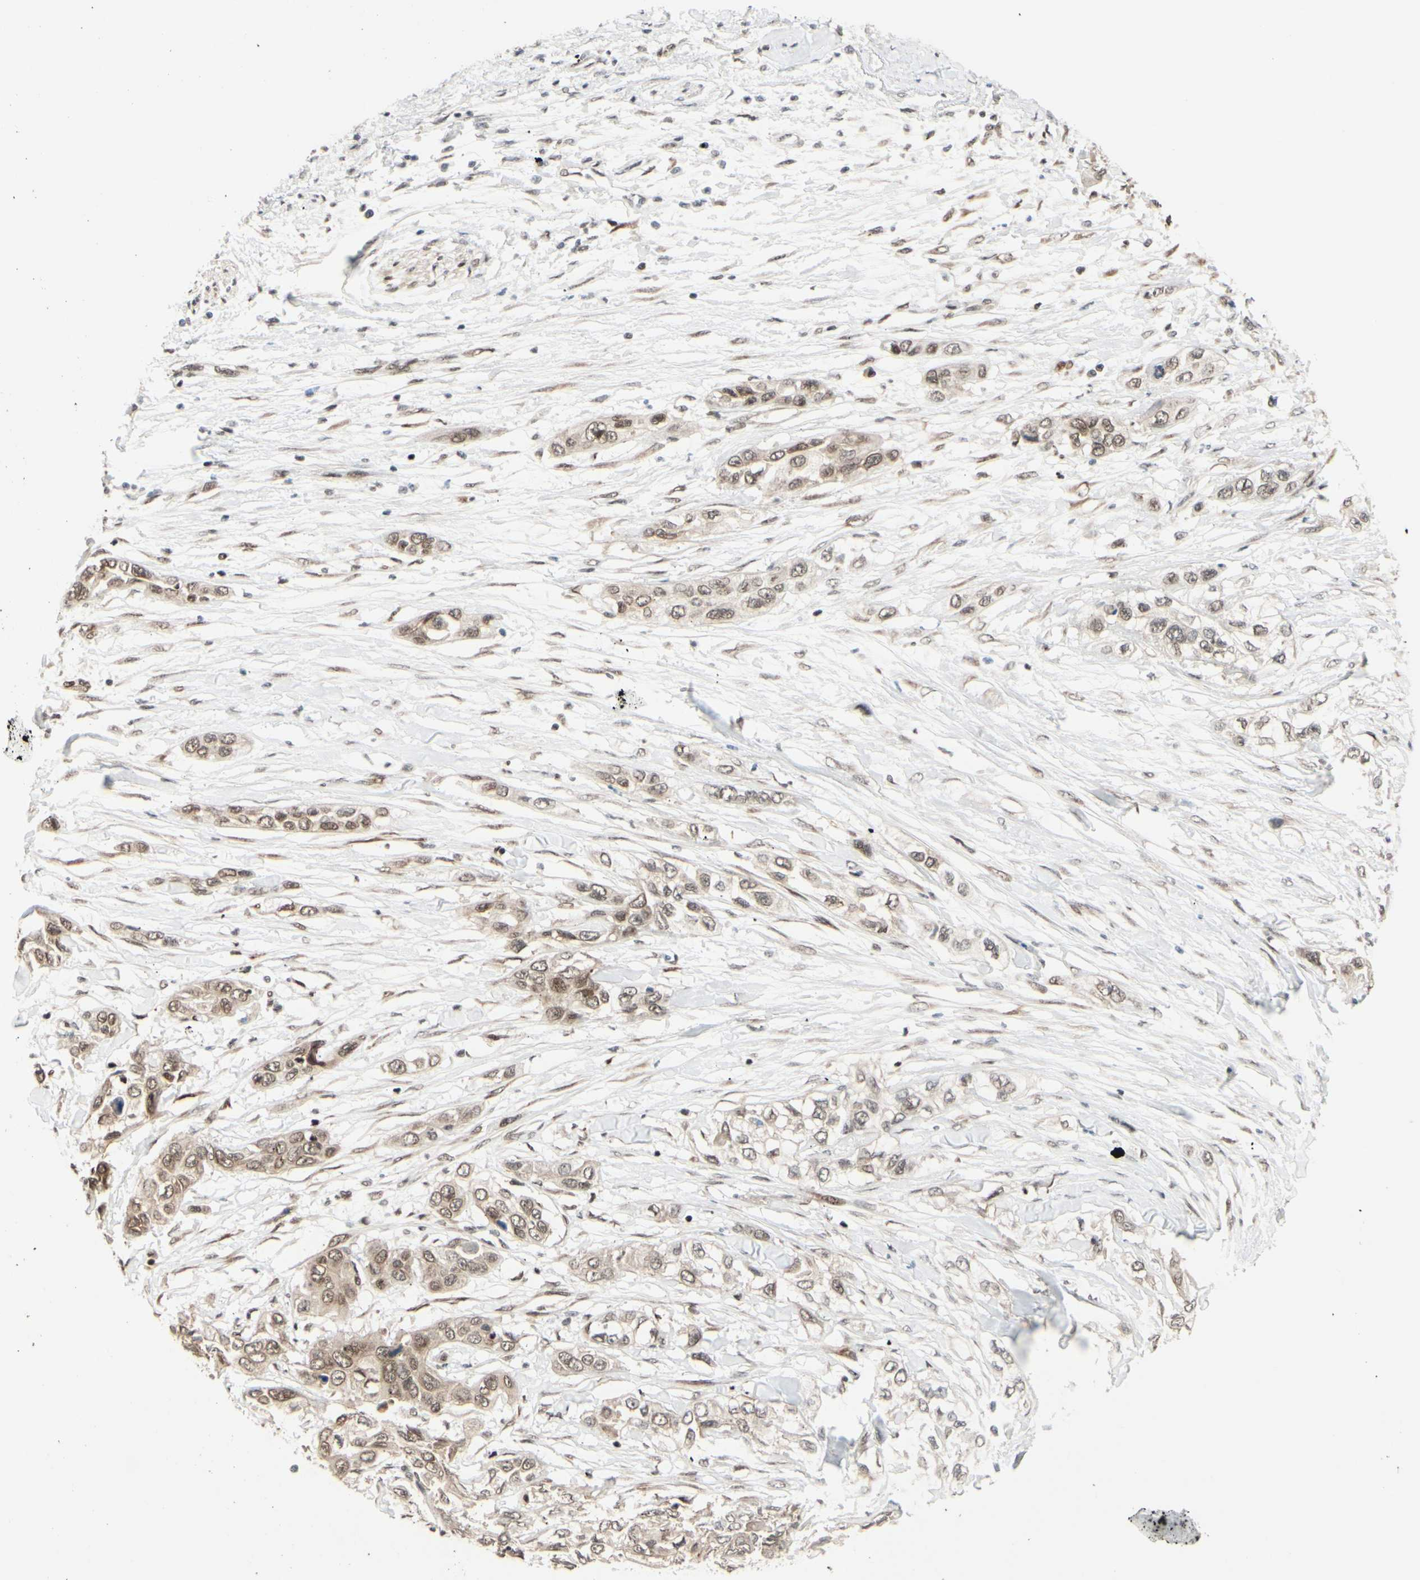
{"staining": {"intensity": "weak", "quantity": ">75%", "location": "cytoplasmic/membranous,nuclear"}, "tissue": "pancreatic cancer", "cell_type": "Tumor cells", "image_type": "cancer", "snomed": [{"axis": "morphology", "description": "Adenocarcinoma, NOS"}, {"axis": "topography", "description": "Pancreas"}], "caption": "Brown immunohistochemical staining in pancreatic cancer (adenocarcinoma) displays weak cytoplasmic/membranous and nuclear staining in approximately >75% of tumor cells.", "gene": "BRMS1", "patient": {"sex": "female", "age": 70}}